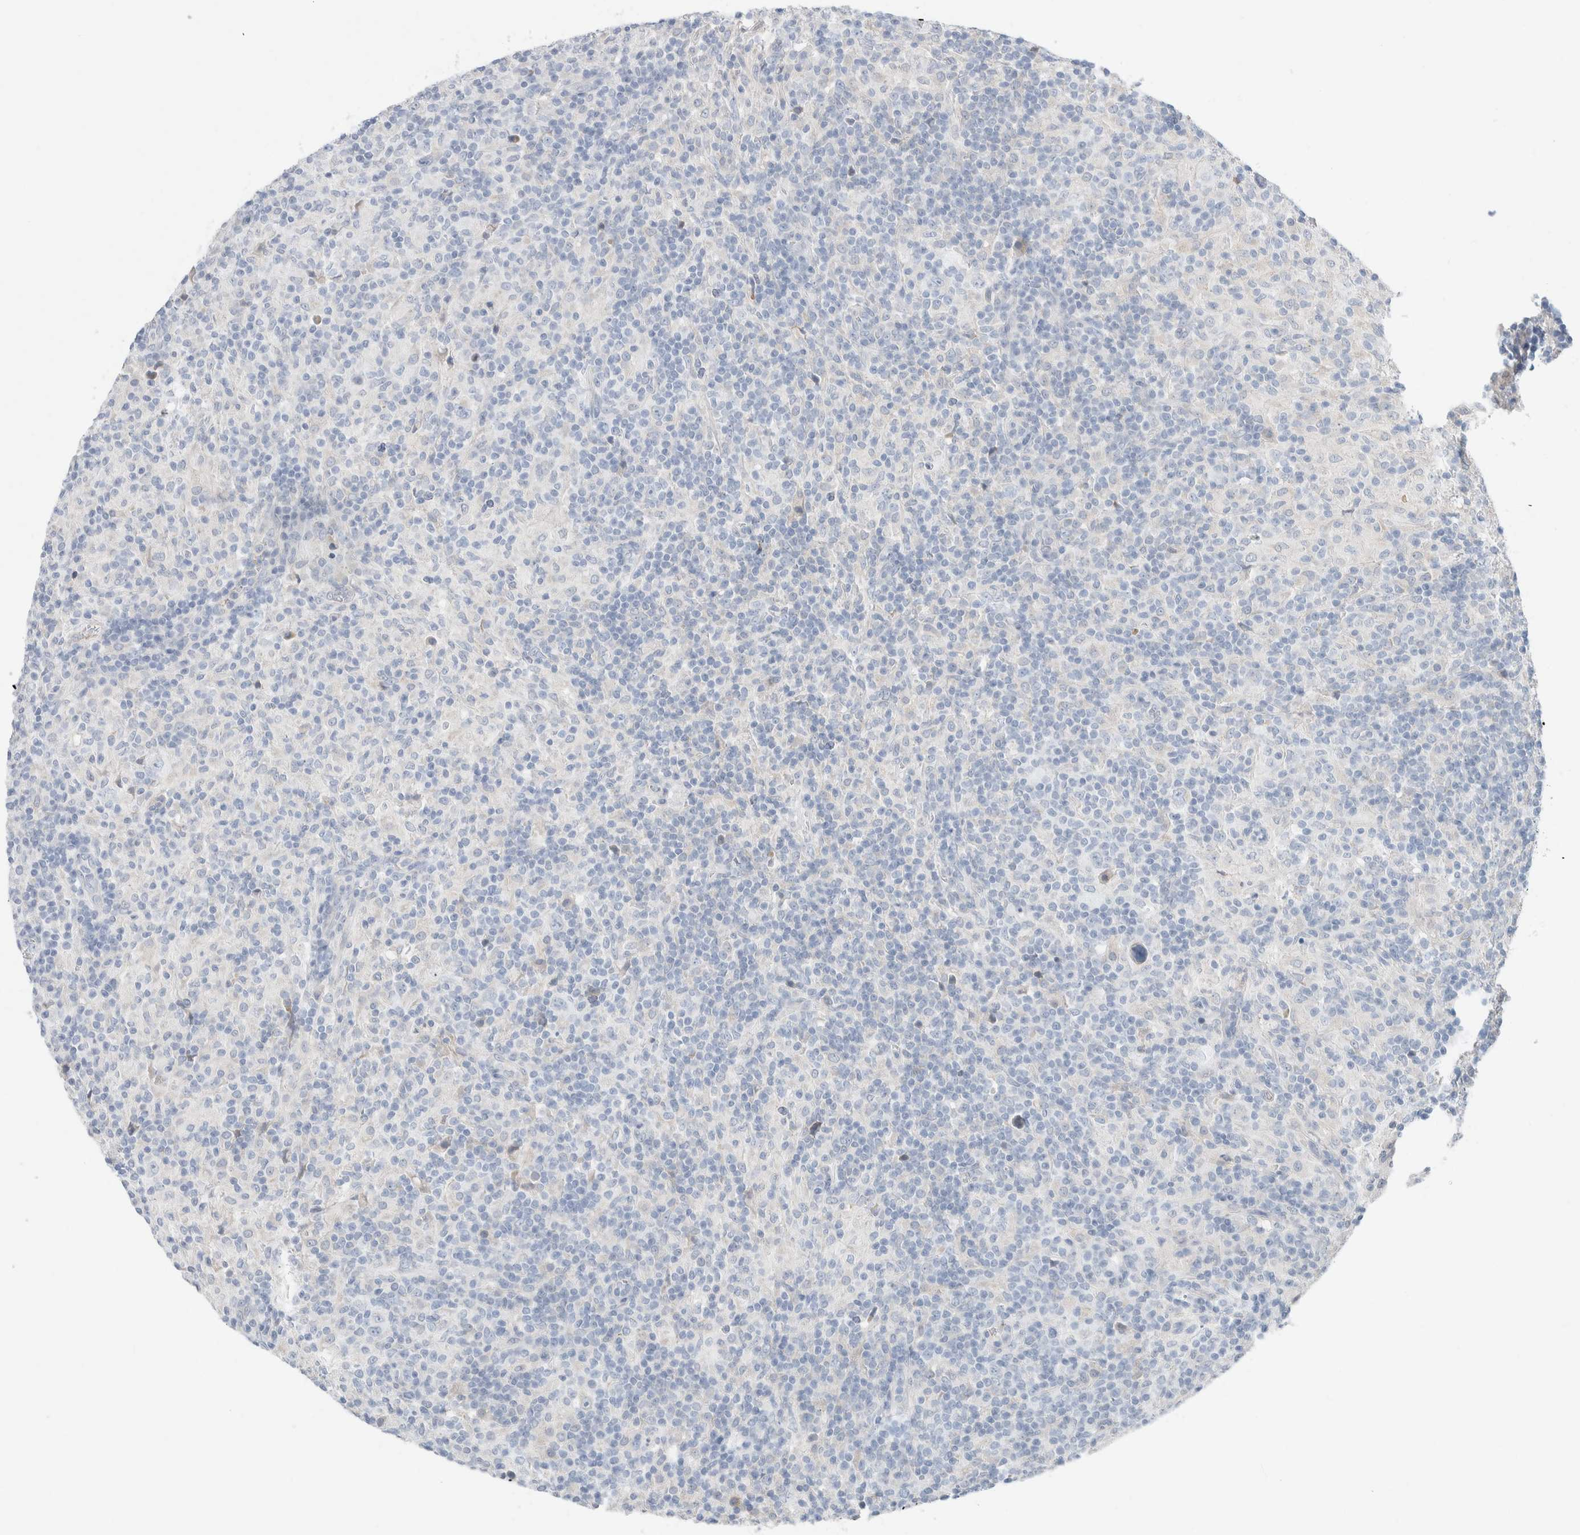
{"staining": {"intensity": "negative", "quantity": "none", "location": "none"}, "tissue": "lymphoma", "cell_type": "Tumor cells", "image_type": "cancer", "snomed": [{"axis": "morphology", "description": "Hodgkin's disease, NOS"}, {"axis": "topography", "description": "Lymph node"}], "caption": "Tumor cells are negative for protein expression in human Hodgkin's disease. (DAB IHC with hematoxylin counter stain).", "gene": "RUSF1", "patient": {"sex": "male", "age": 70}}